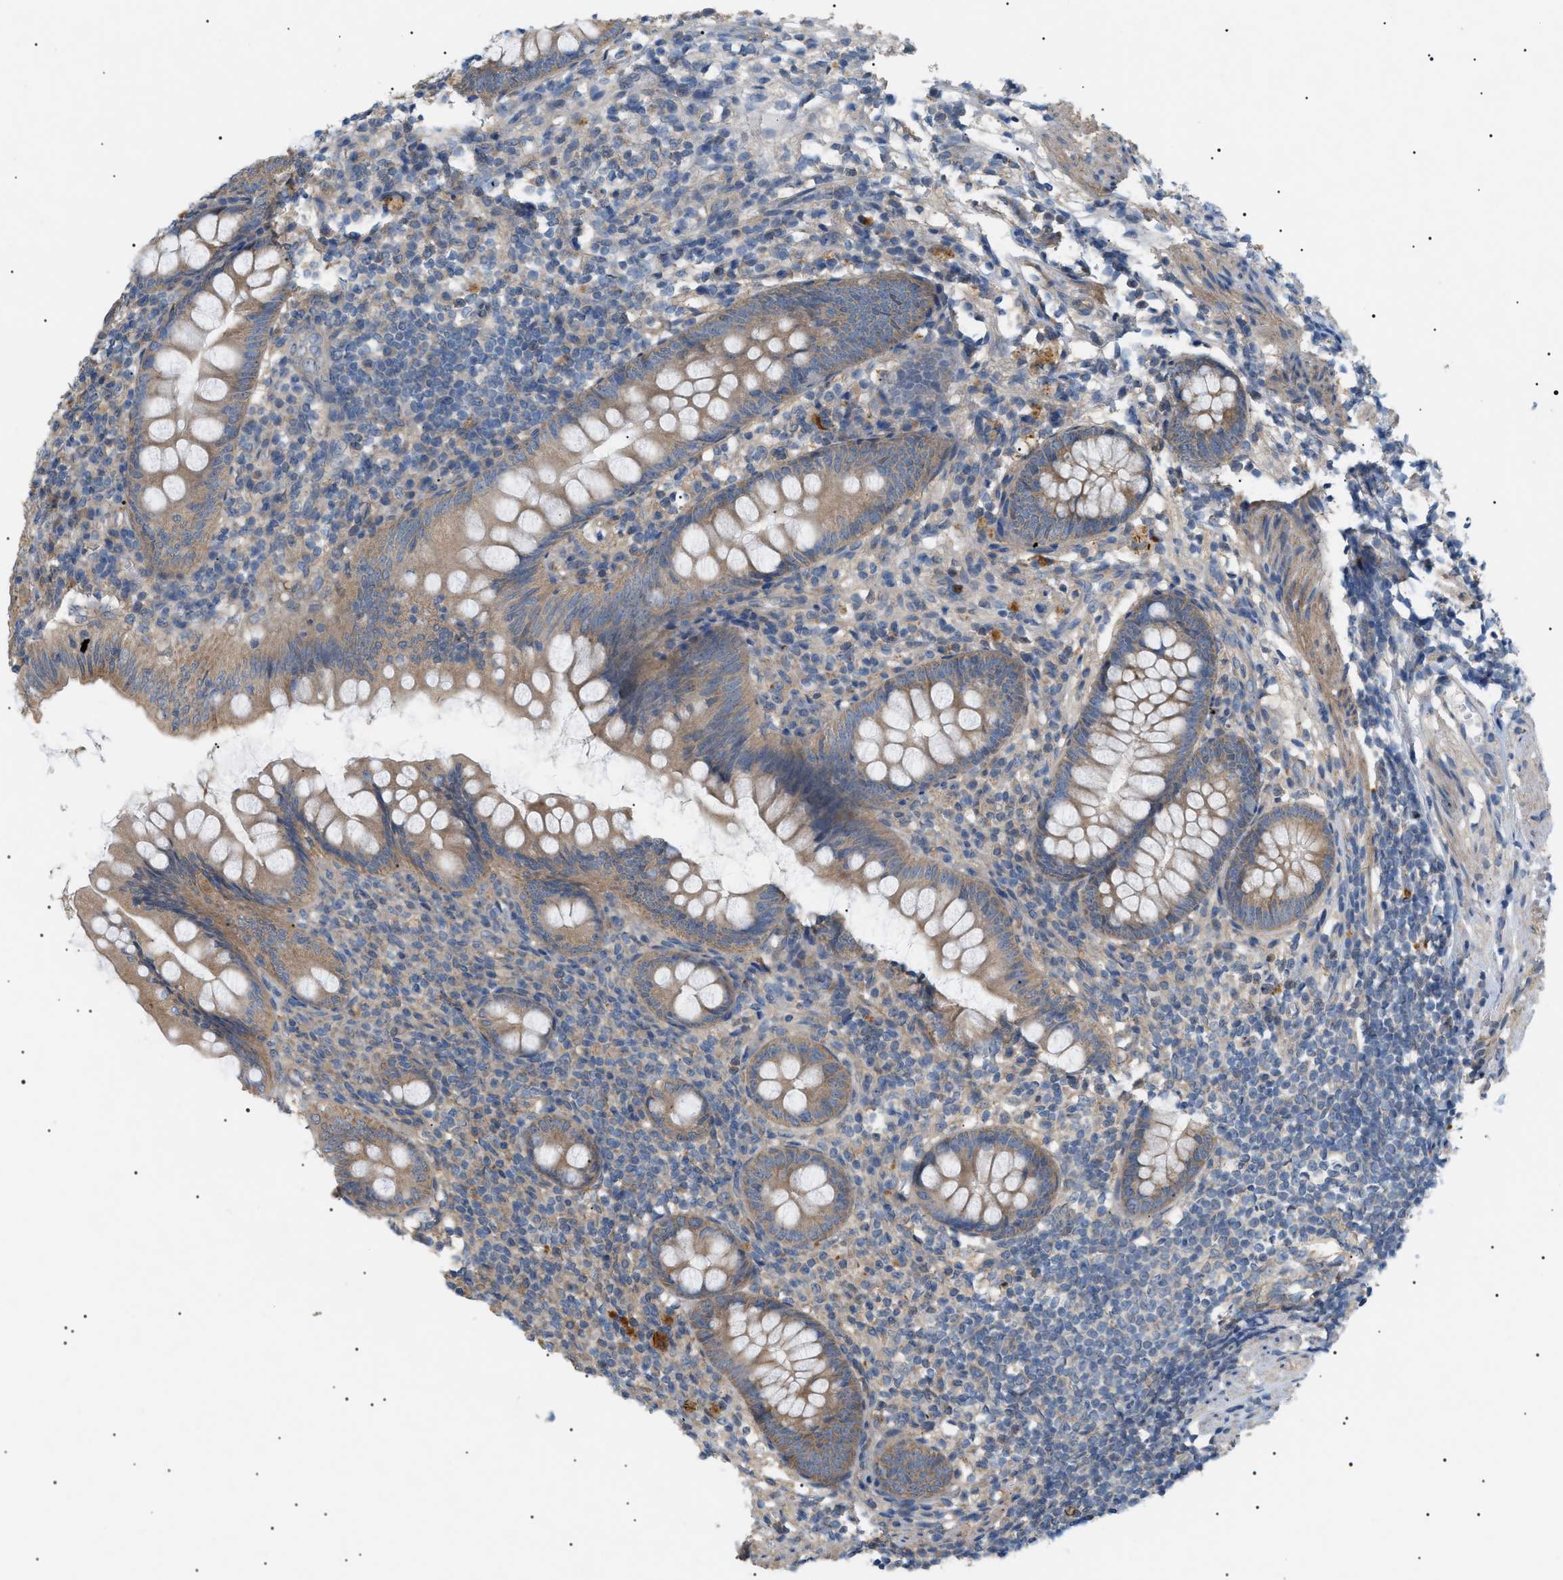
{"staining": {"intensity": "moderate", "quantity": ">75%", "location": "cytoplasmic/membranous"}, "tissue": "appendix", "cell_type": "Glandular cells", "image_type": "normal", "snomed": [{"axis": "morphology", "description": "Normal tissue, NOS"}, {"axis": "topography", "description": "Appendix"}], "caption": "Immunohistochemistry (DAB (3,3'-diaminobenzidine)) staining of benign human appendix reveals moderate cytoplasmic/membranous protein positivity in approximately >75% of glandular cells. (DAB (3,3'-diaminobenzidine) IHC with brightfield microscopy, high magnification).", "gene": "IRS2", "patient": {"sex": "female", "age": 77}}